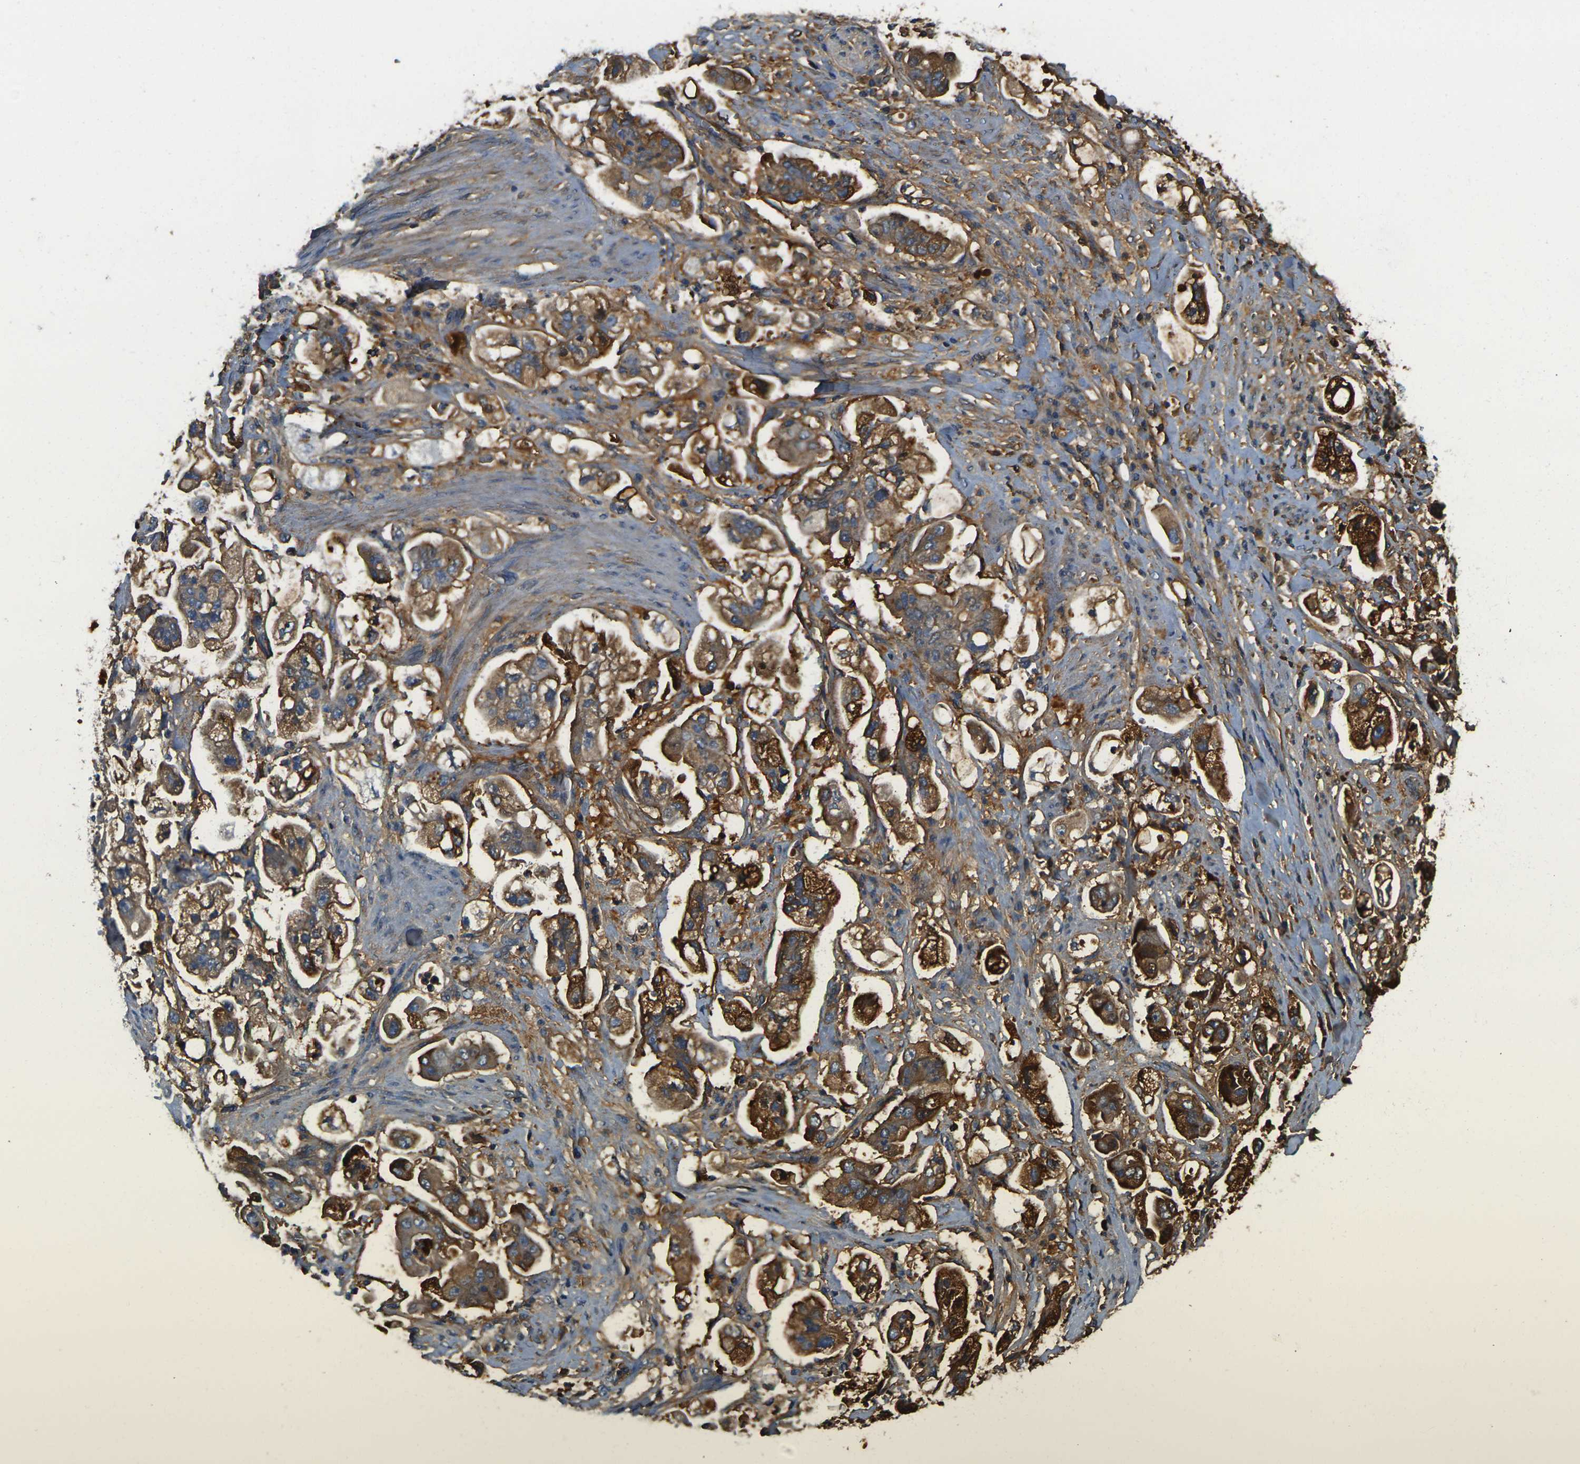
{"staining": {"intensity": "moderate", "quantity": ">75%", "location": "cytoplasmic/membranous"}, "tissue": "stomach cancer", "cell_type": "Tumor cells", "image_type": "cancer", "snomed": [{"axis": "morphology", "description": "Adenocarcinoma, NOS"}, {"axis": "topography", "description": "Stomach"}], "caption": "Moderate cytoplasmic/membranous positivity is appreciated in about >75% of tumor cells in stomach cancer (adenocarcinoma). The staining is performed using DAB brown chromogen to label protein expression. The nuclei are counter-stained blue using hematoxylin.", "gene": "PLCD1", "patient": {"sex": "male", "age": 62}}